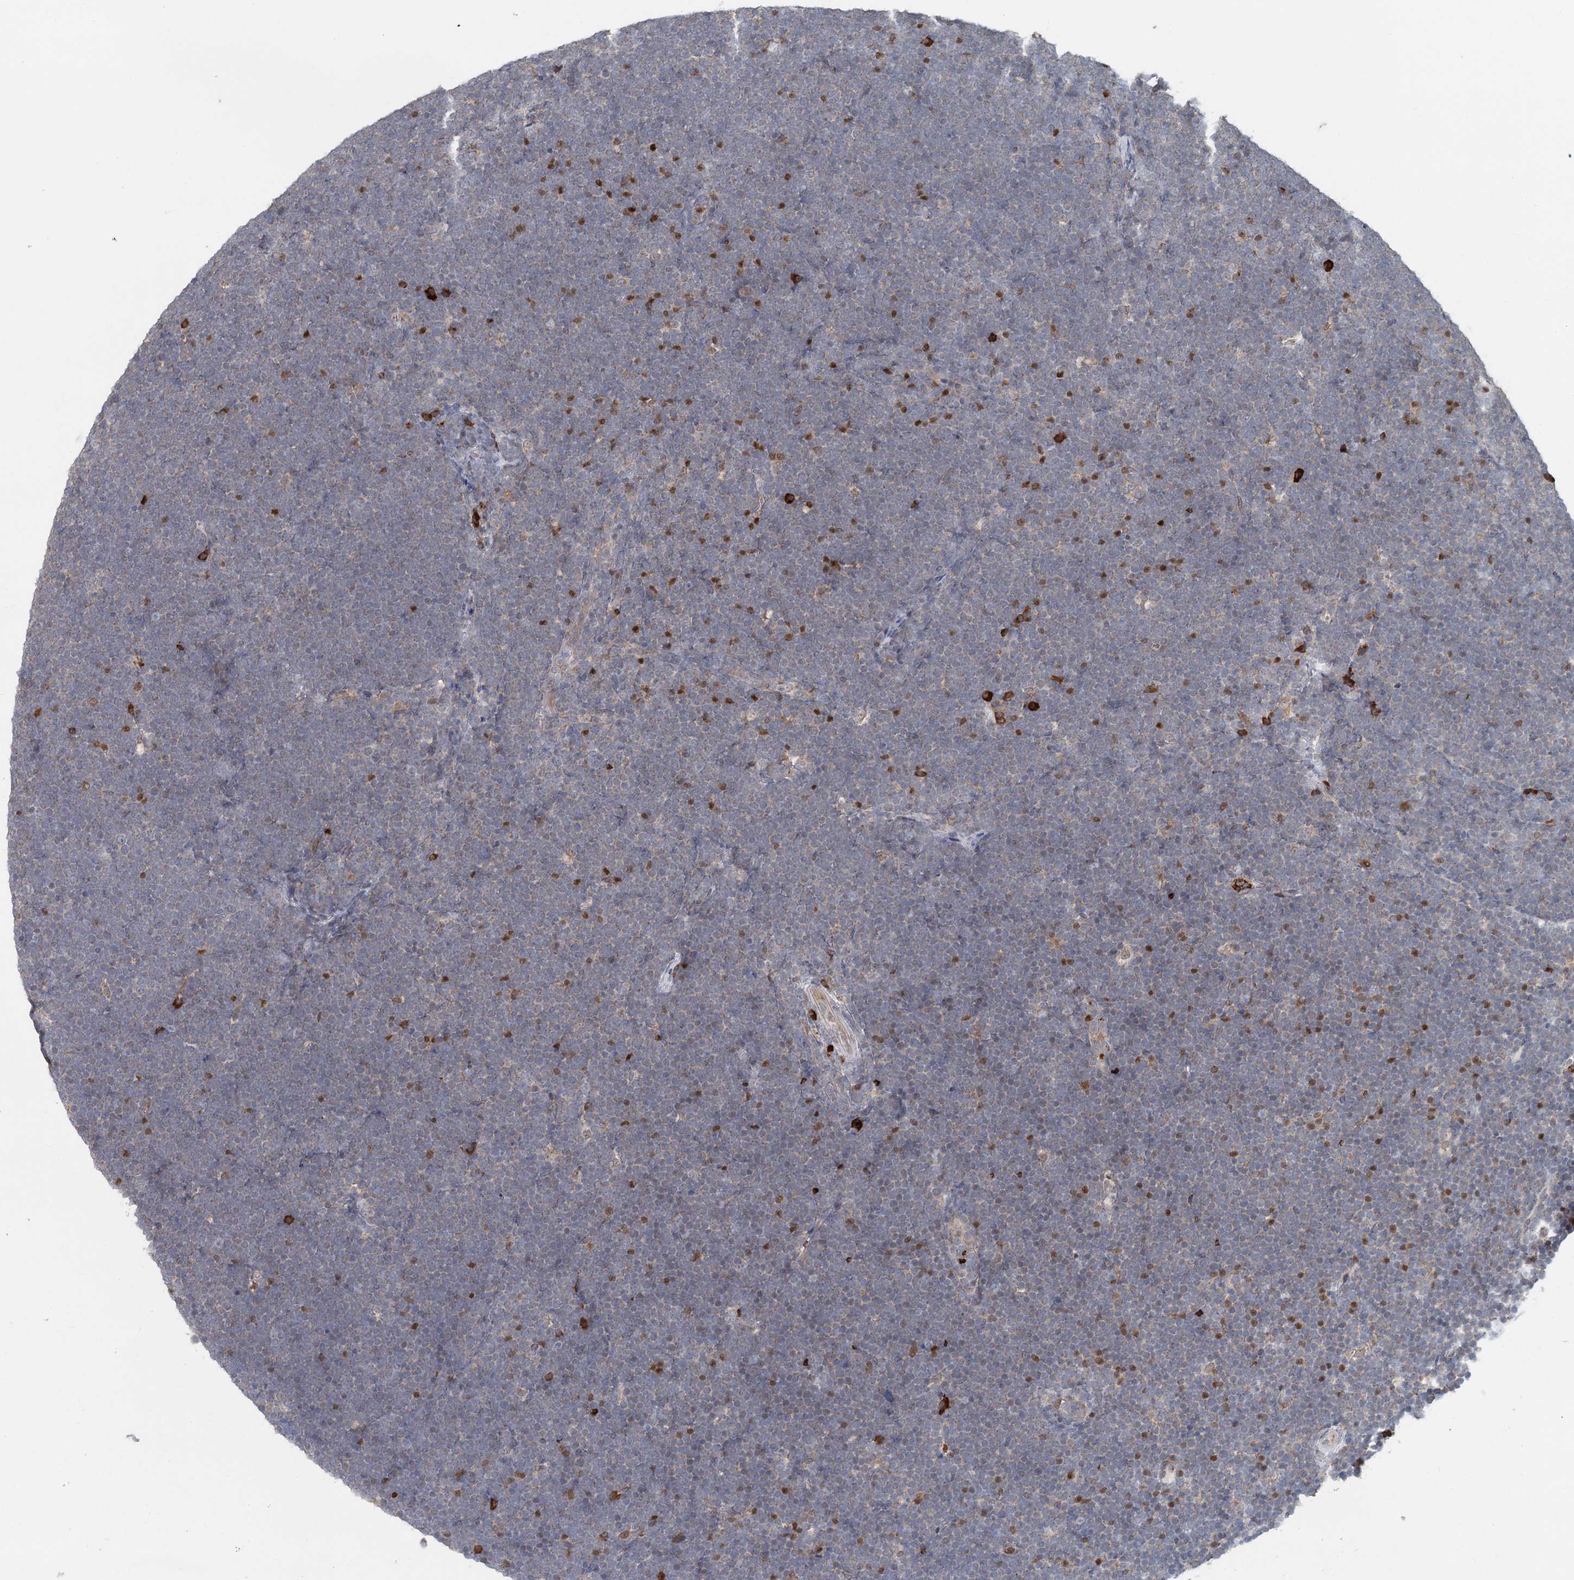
{"staining": {"intensity": "negative", "quantity": "none", "location": "none"}, "tissue": "lymphoma", "cell_type": "Tumor cells", "image_type": "cancer", "snomed": [{"axis": "morphology", "description": "Malignant lymphoma, non-Hodgkin's type, High grade"}, {"axis": "topography", "description": "Lymph node"}], "caption": "This is an IHC micrograph of lymphoma. There is no staining in tumor cells.", "gene": "ADK", "patient": {"sex": "male", "age": 13}}